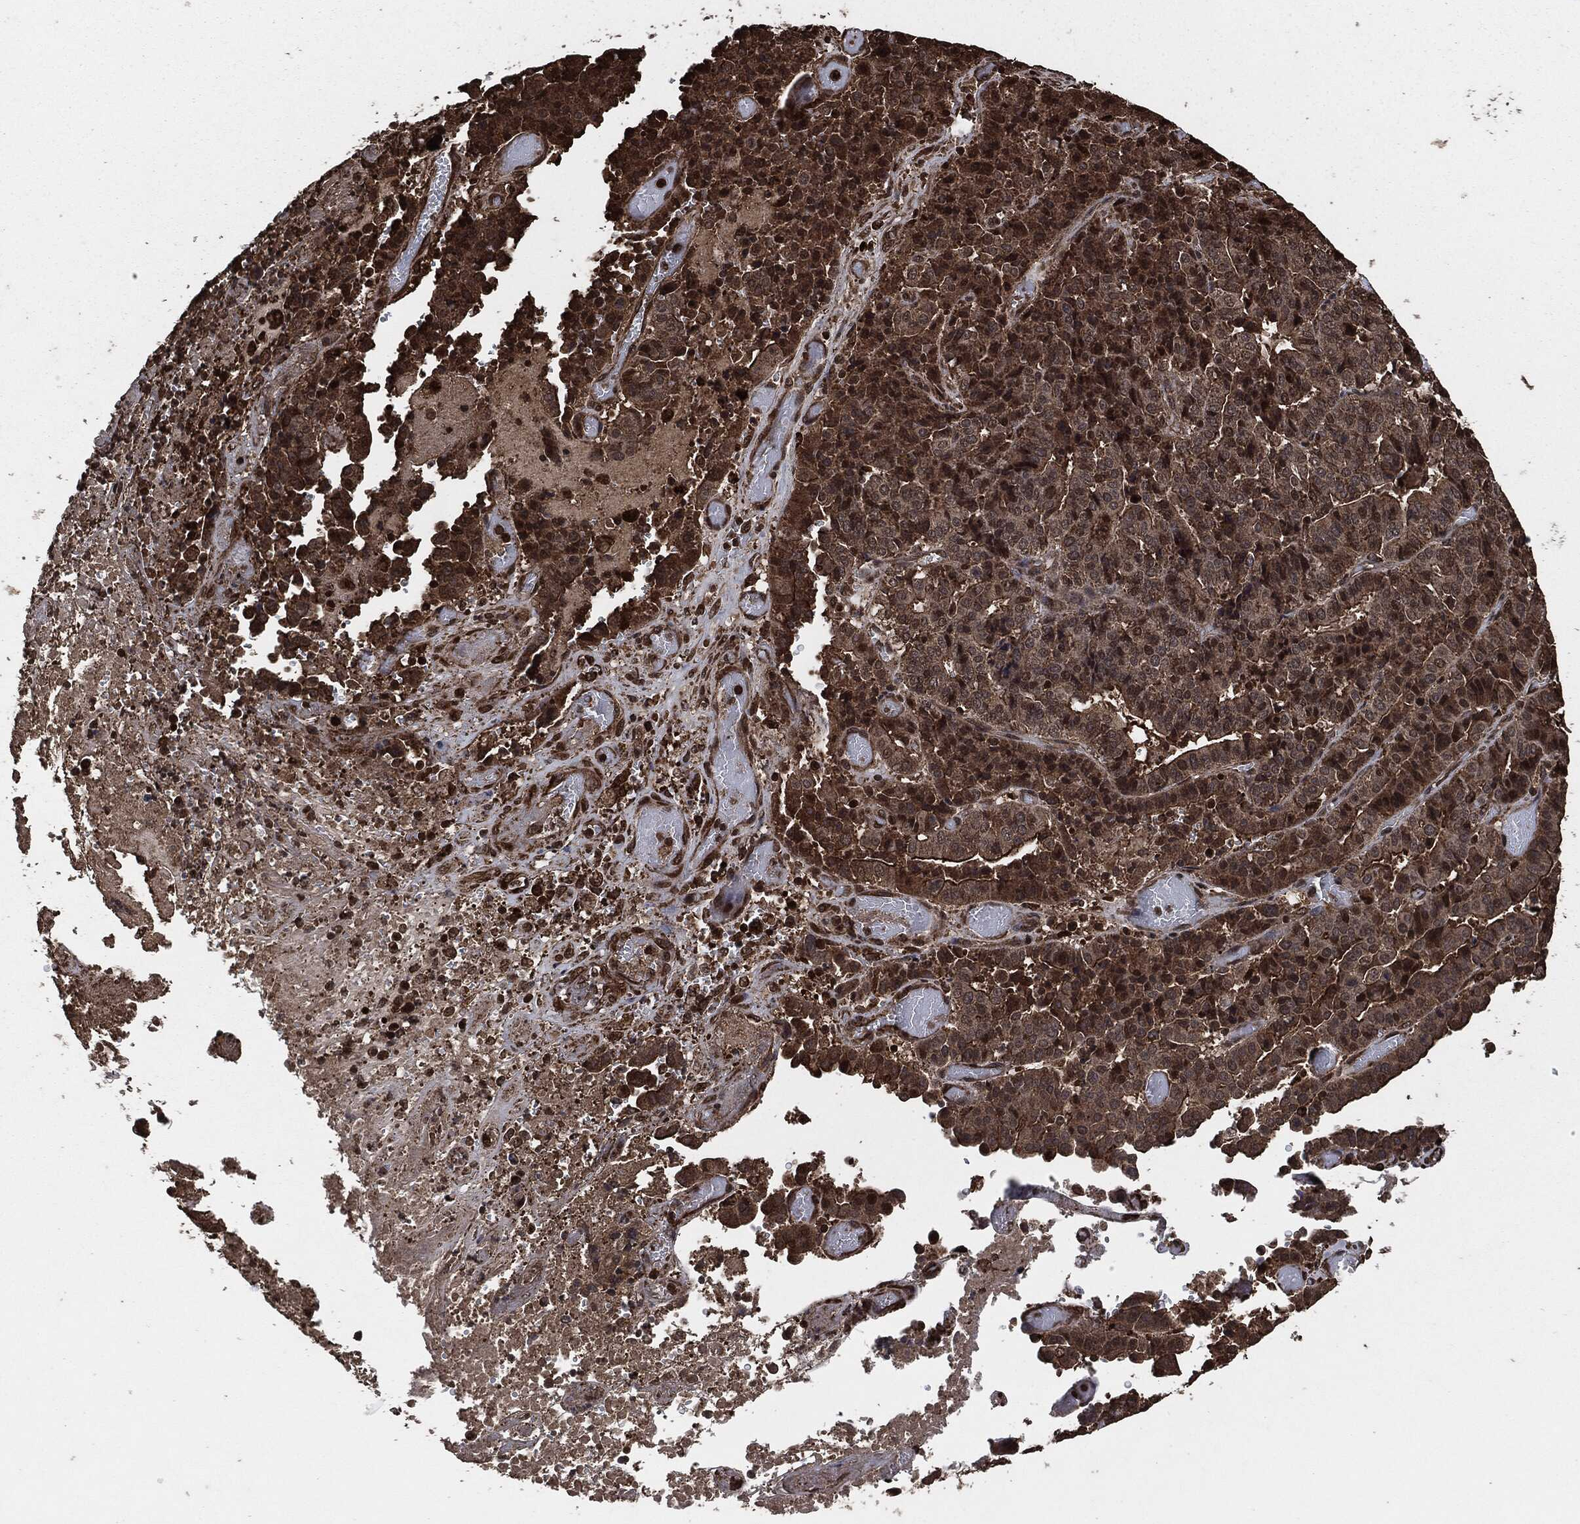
{"staining": {"intensity": "strong", "quantity": "<25%", "location": "cytoplasmic/membranous,nuclear"}, "tissue": "stomach cancer", "cell_type": "Tumor cells", "image_type": "cancer", "snomed": [{"axis": "morphology", "description": "Adenocarcinoma, NOS"}, {"axis": "topography", "description": "Stomach"}], "caption": "IHC image of adenocarcinoma (stomach) stained for a protein (brown), which shows medium levels of strong cytoplasmic/membranous and nuclear positivity in about <25% of tumor cells.", "gene": "EGFR", "patient": {"sex": "male", "age": 48}}